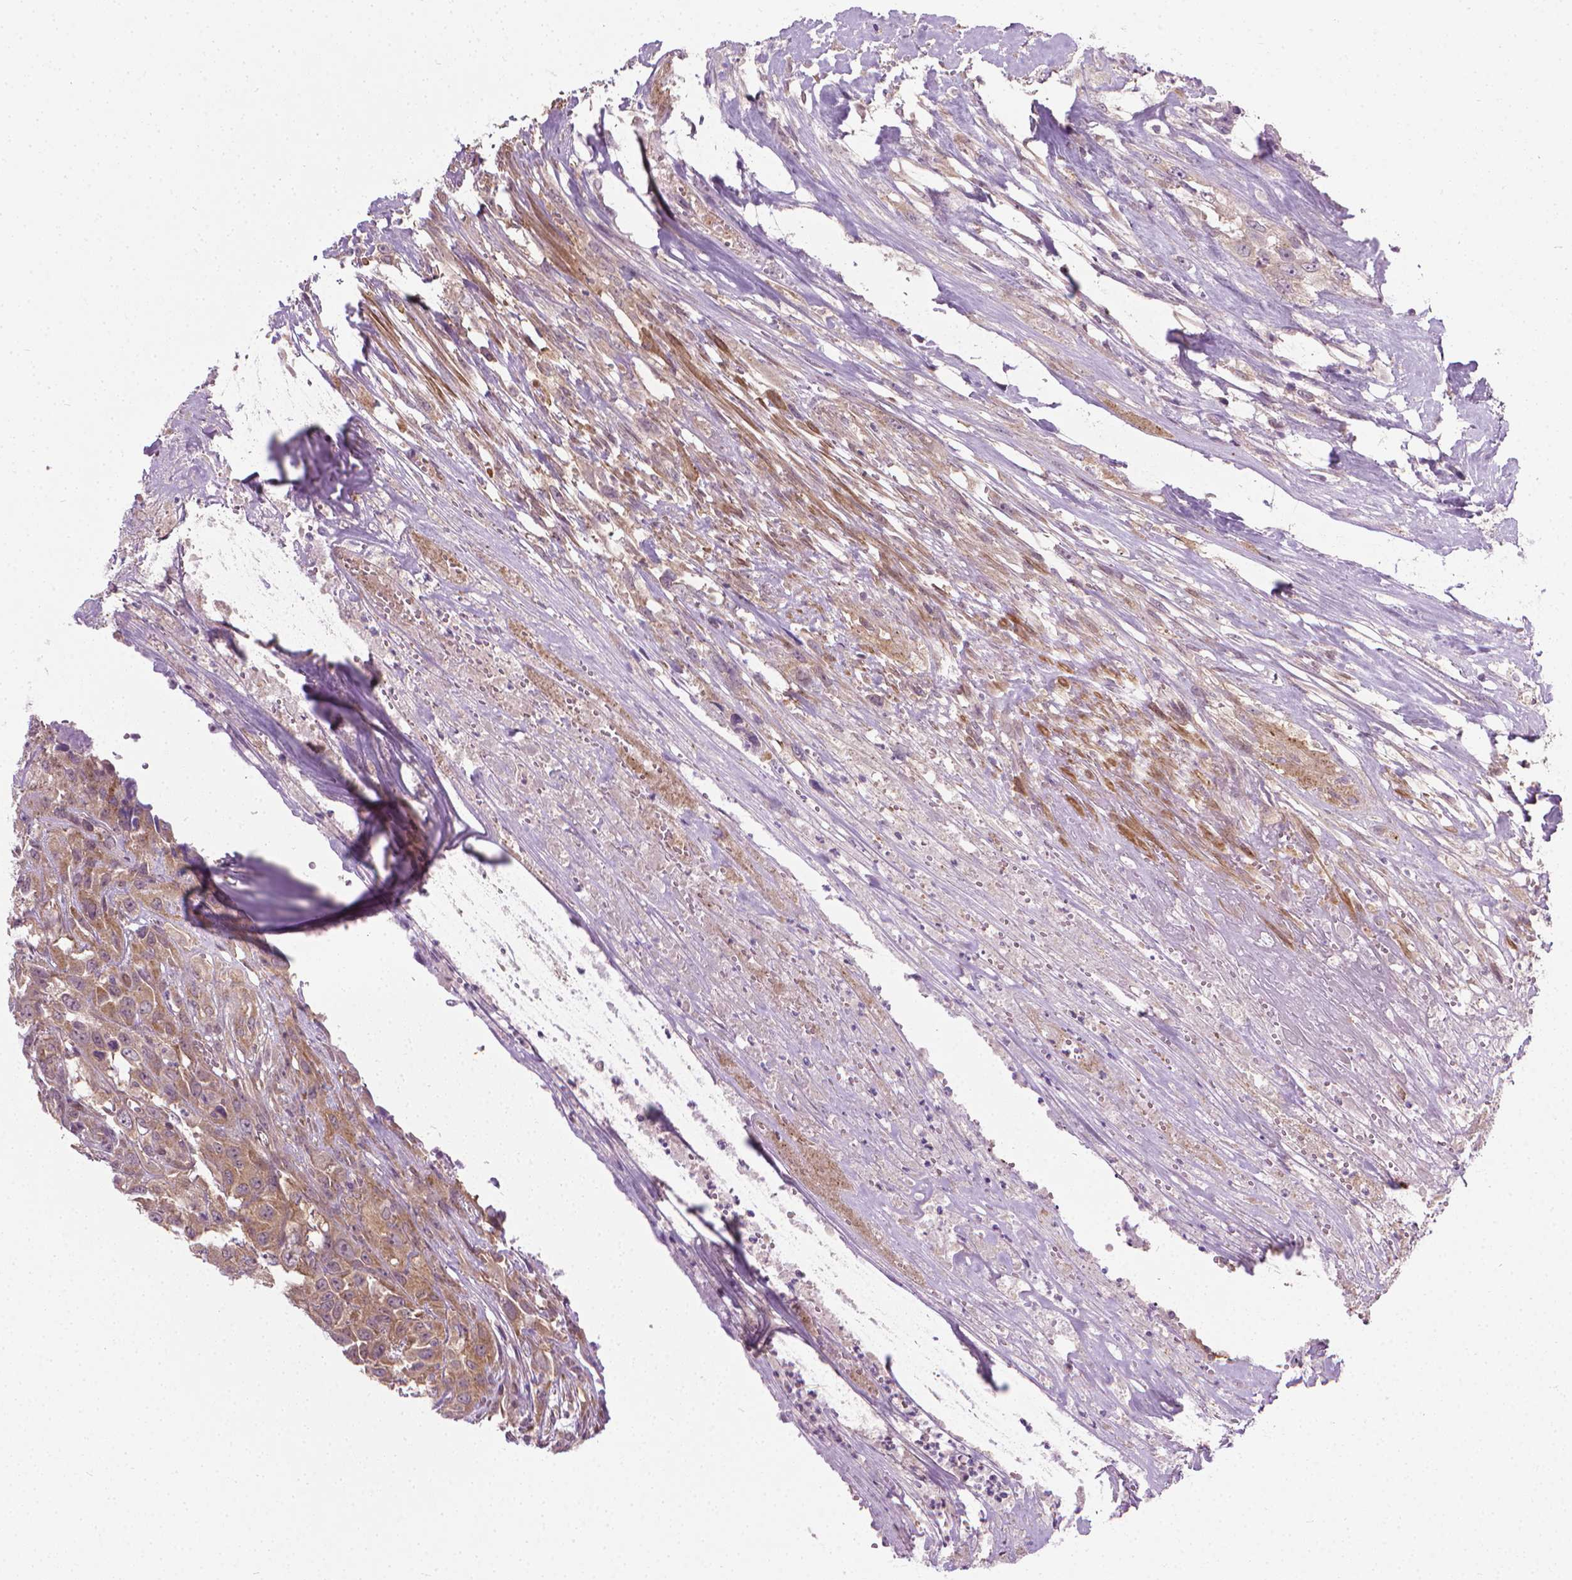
{"staining": {"intensity": "moderate", "quantity": ">75%", "location": "cytoplasmic/membranous"}, "tissue": "urothelial cancer", "cell_type": "Tumor cells", "image_type": "cancer", "snomed": [{"axis": "morphology", "description": "Urothelial carcinoma, High grade"}, {"axis": "topography", "description": "Urinary bladder"}], "caption": "Tumor cells display moderate cytoplasmic/membranous expression in about >75% of cells in urothelial cancer. The protein of interest is shown in brown color, while the nuclei are stained blue.", "gene": "PRAG1", "patient": {"sex": "male", "age": 67}}